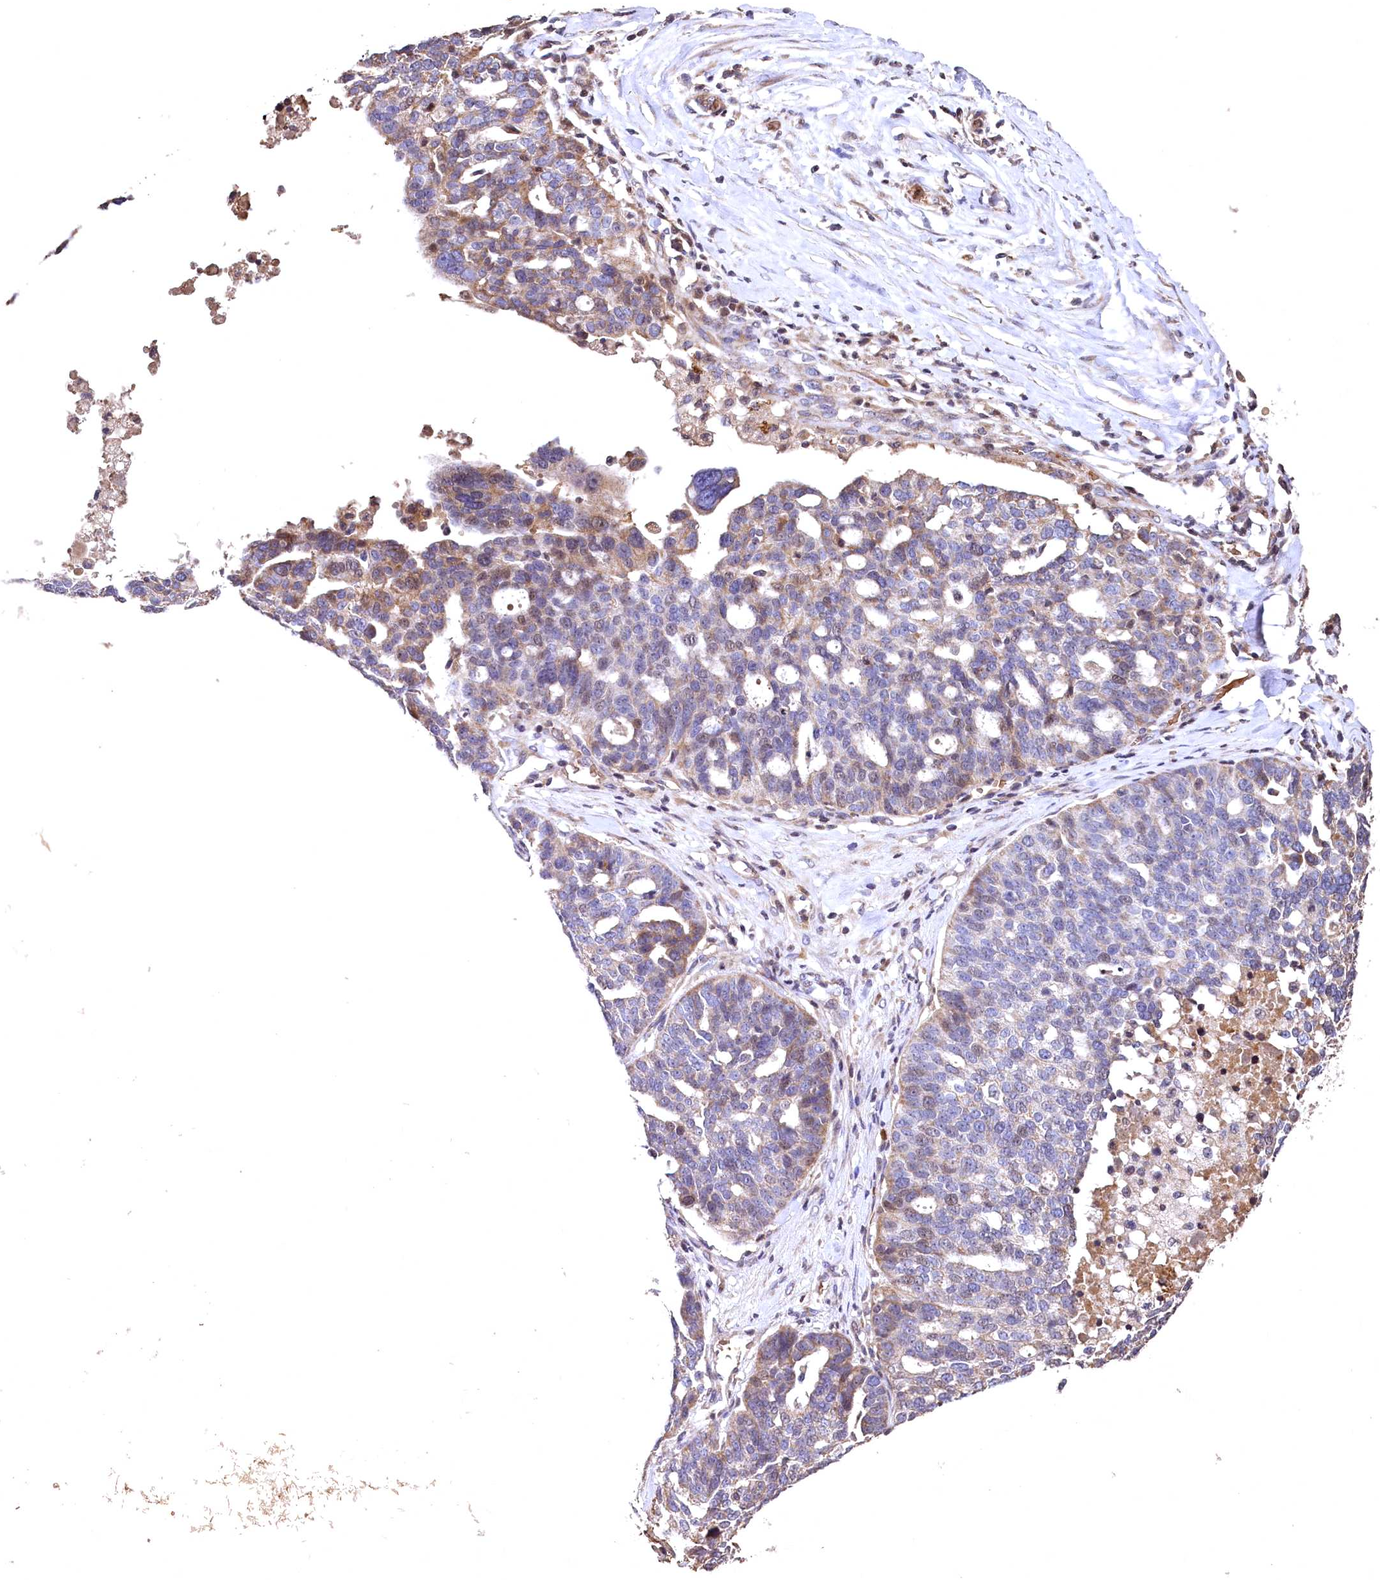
{"staining": {"intensity": "weak", "quantity": "<25%", "location": "cytoplasmic/membranous"}, "tissue": "ovarian cancer", "cell_type": "Tumor cells", "image_type": "cancer", "snomed": [{"axis": "morphology", "description": "Cystadenocarcinoma, serous, NOS"}, {"axis": "topography", "description": "Ovary"}], "caption": "Immunohistochemistry image of ovarian serous cystadenocarcinoma stained for a protein (brown), which shows no staining in tumor cells.", "gene": "SPTA1", "patient": {"sex": "female", "age": 59}}